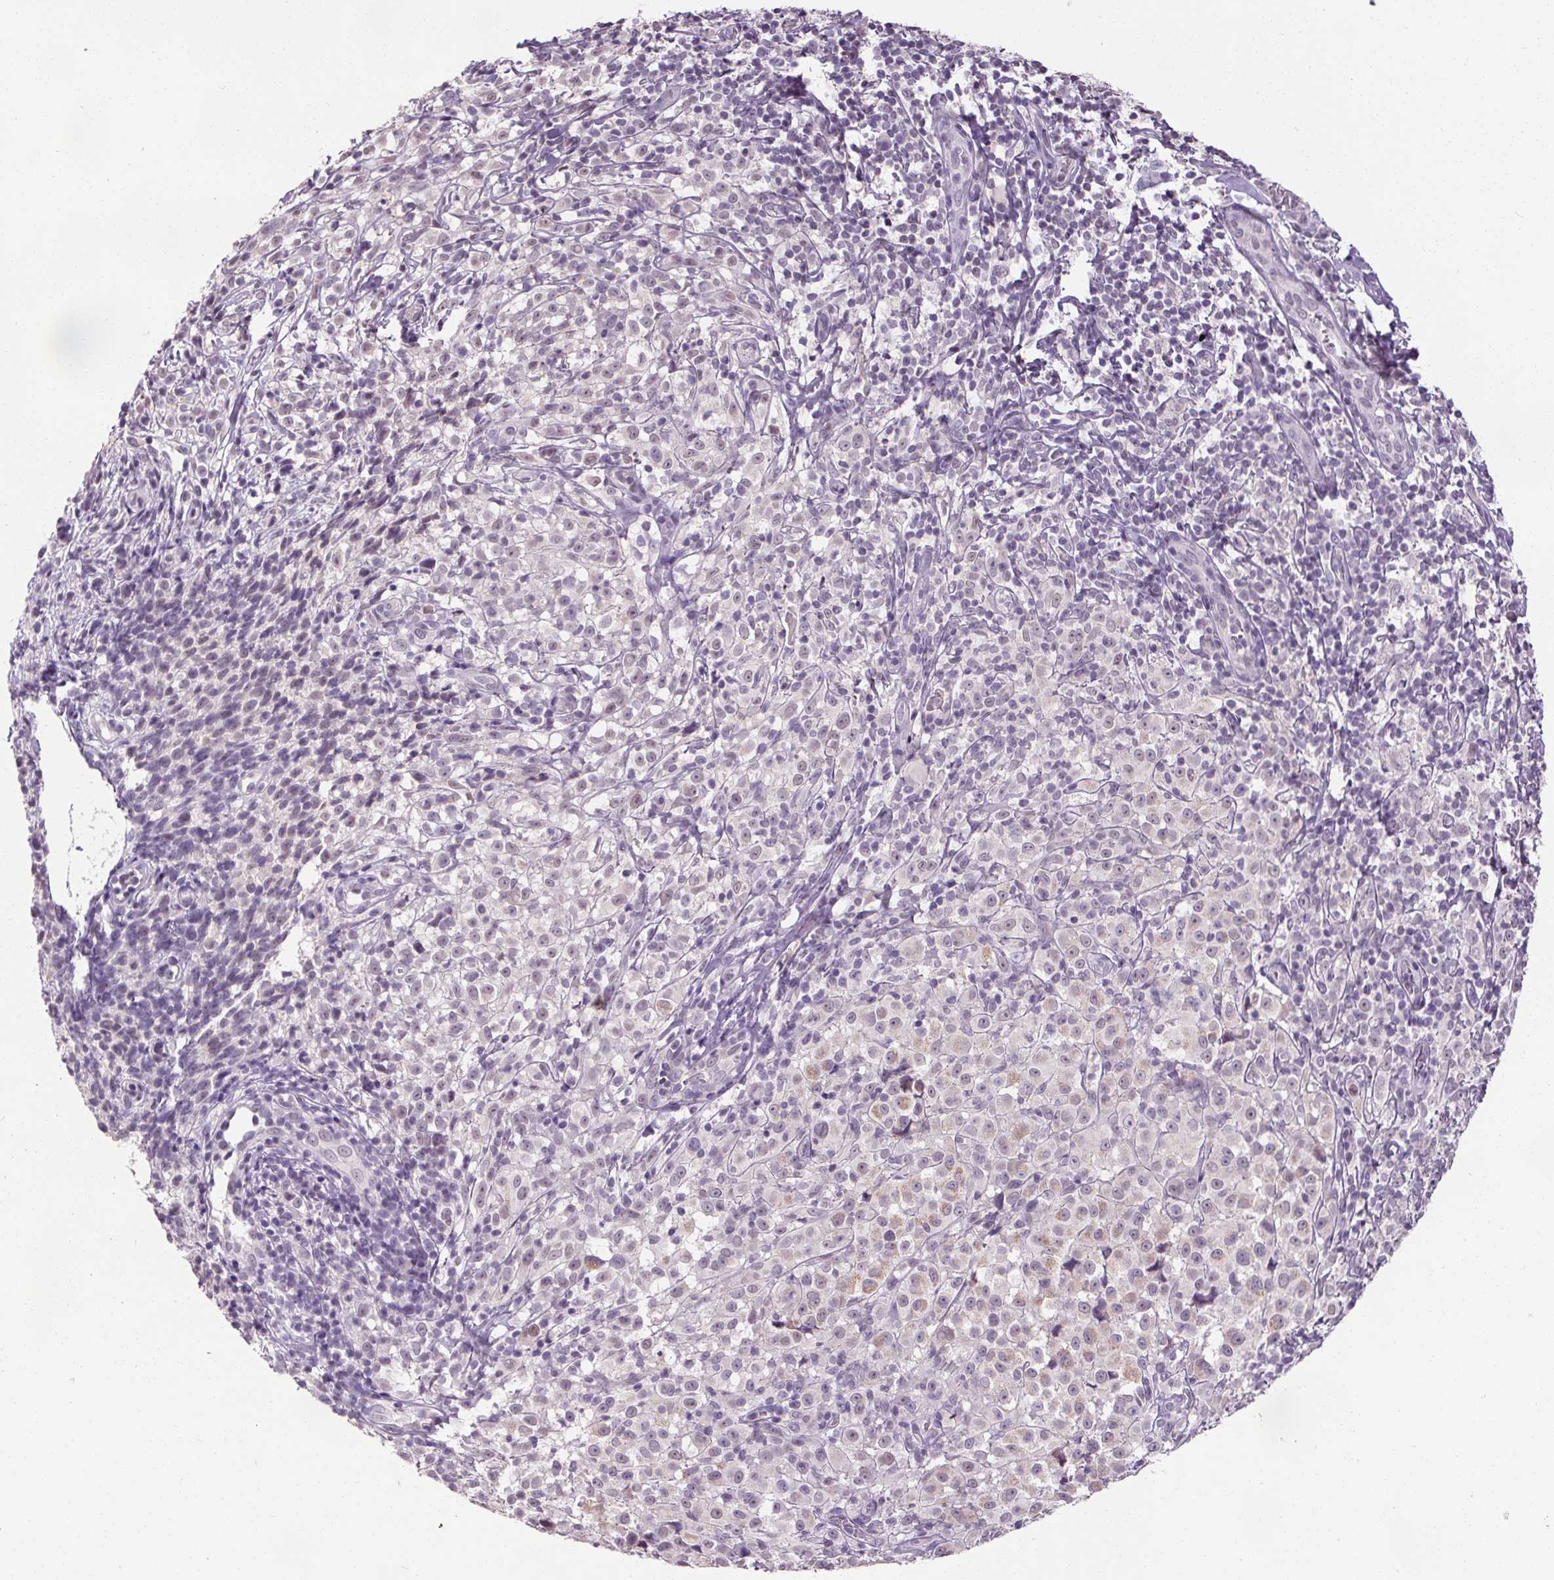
{"staining": {"intensity": "weak", "quantity": "25%-75%", "location": "nuclear"}, "tissue": "melanoma", "cell_type": "Tumor cells", "image_type": "cancer", "snomed": [{"axis": "morphology", "description": "Malignant melanoma, NOS"}, {"axis": "topography", "description": "Skin"}], "caption": "Immunohistochemistry (DAB (3,3'-diaminobenzidine)) staining of melanoma exhibits weak nuclear protein expression in approximately 25%-75% of tumor cells.", "gene": "SLC2A9", "patient": {"sex": "male", "age": 85}}